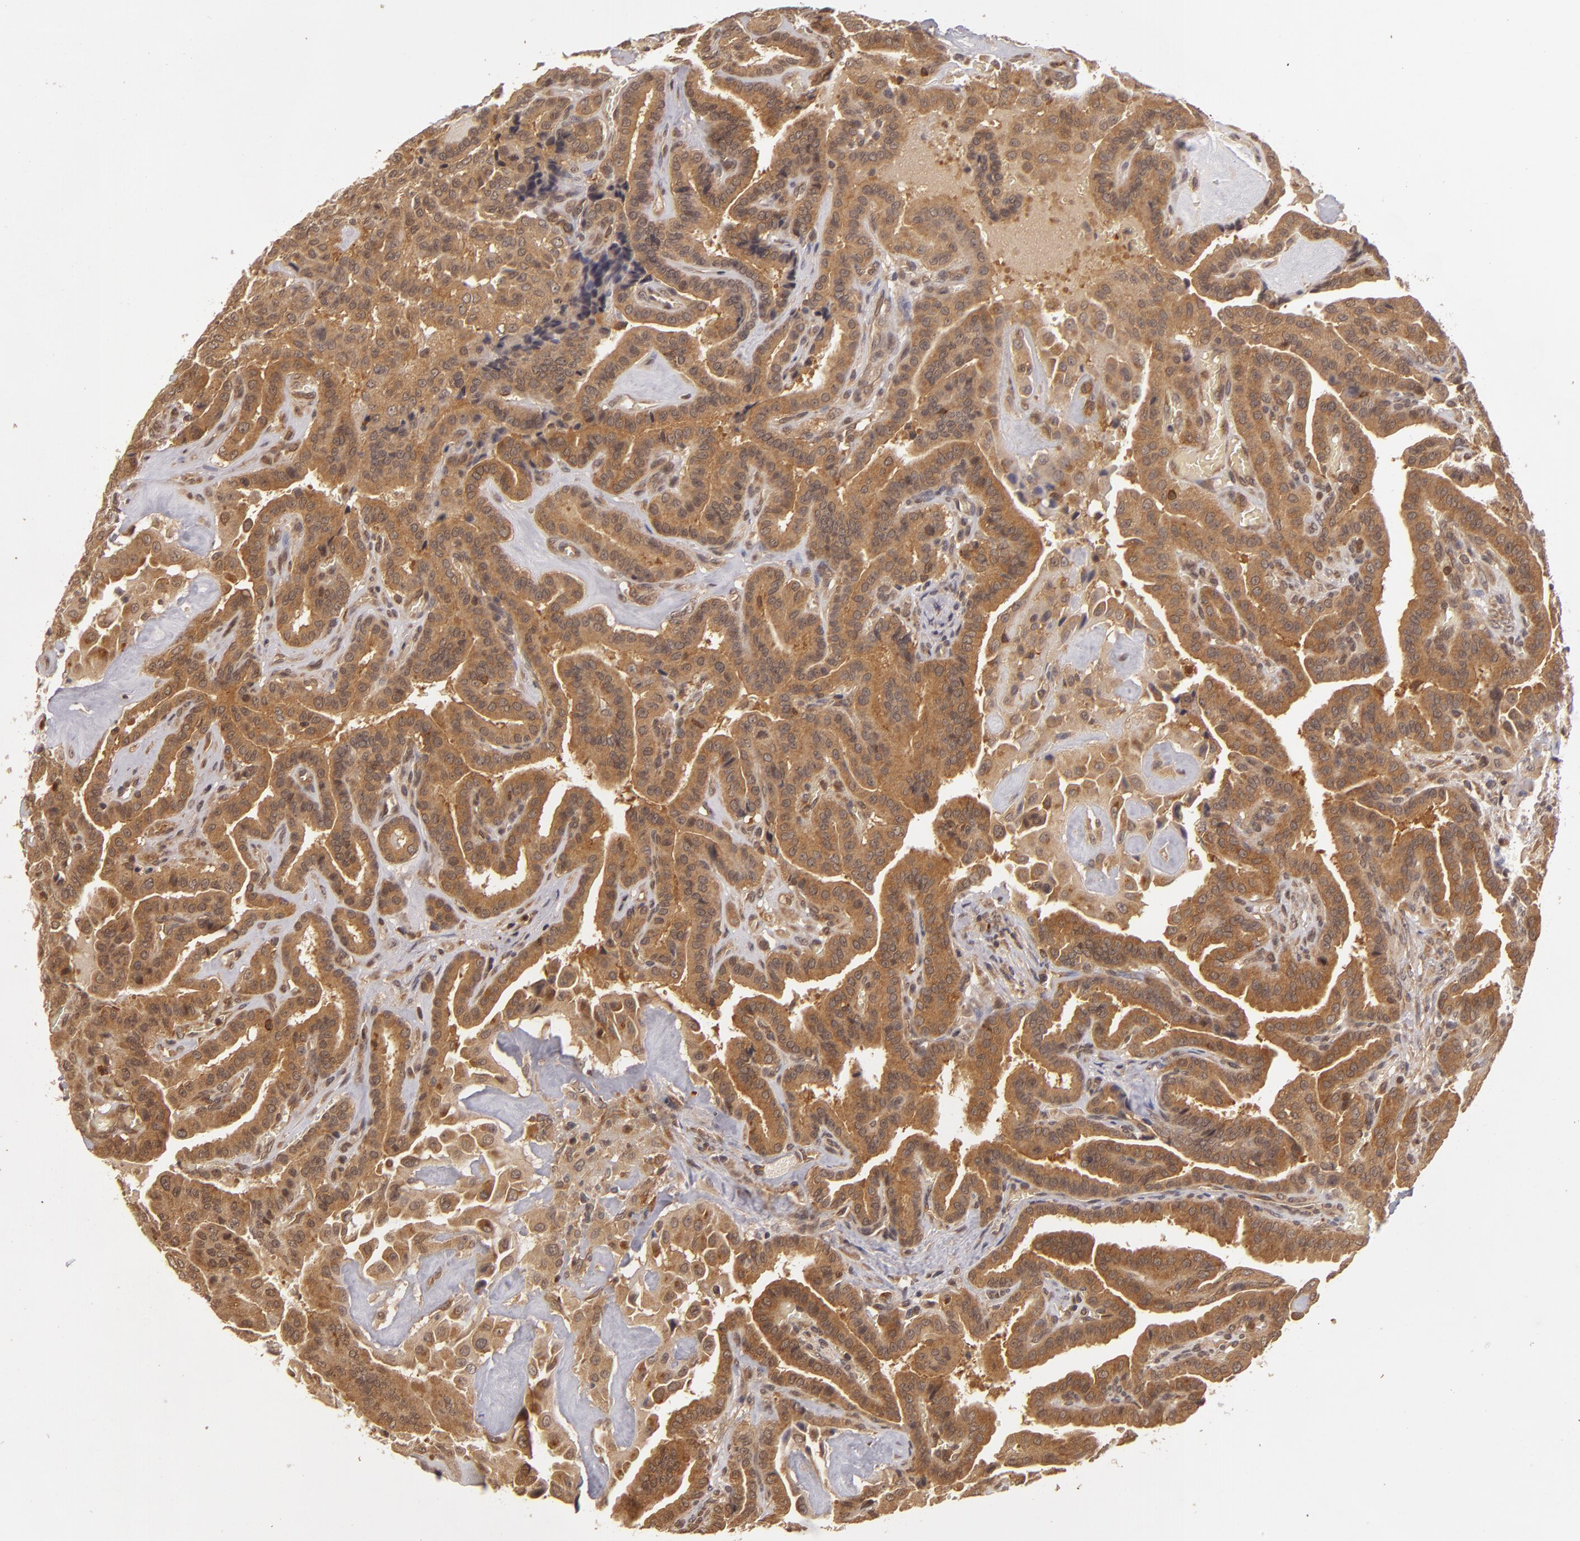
{"staining": {"intensity": "moderate", "quantity": ">75%", "location": "cytoplasmic/membranous"}, "tissue": "thyroid cancer", "cell_type": "Tumor cells", "image_type": "cancer", "snomed": [{"axis": "morphology", "description": "Papillary adenocarcinoma, NOS"}, {"axis": "topography", "description": "Thyroid gland"}], "caption": "Moderate cytoplasmic/membranous protein positivity is appreciated in about >75% of tumor cells in papillary adenocarcinoma (thyroid).", "gene": "MAPK3", "patient": {"sex": "male", "age": 87}}